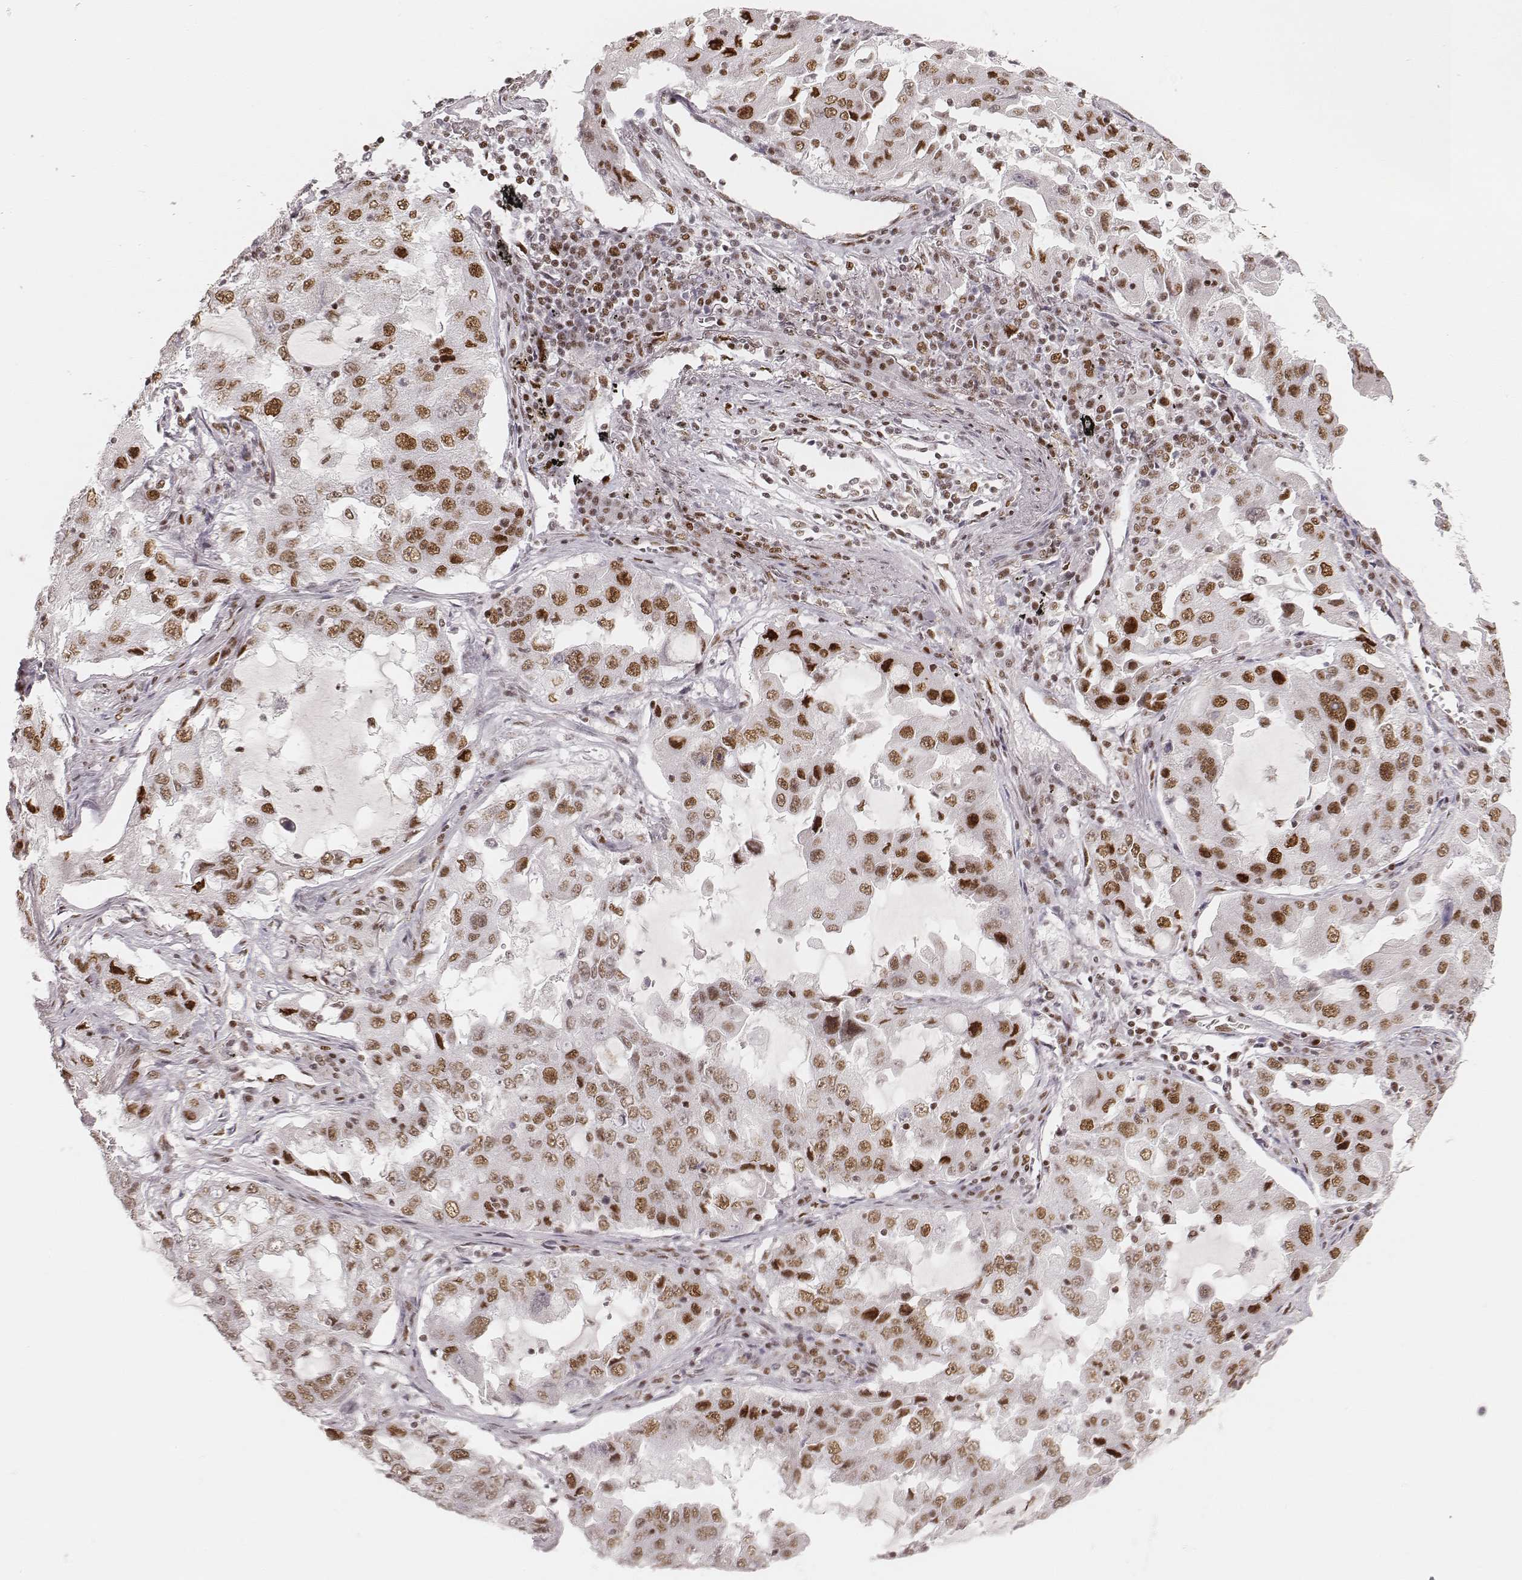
{"staining": {"intensity": "strong", "quantity": "<25%", "location": "nuclear"}, "tissue": "lung cancer", "cell_type": "Tumor cells", "image_type": "cancer", "snomed": [{"axis": "morphology", "description": "Adenocarcinoma, NOS"}, {"axis": "topography", "description": "Lung"}], "caption": "Approximately <25% of tumor cells in lung adenocarcinoma demonstrate strong nuclear protein positivity as visualized by brown immunohistochemical staining.", "gene": "HNRNPC", "patient": {"sex": "female", "age": 61}}